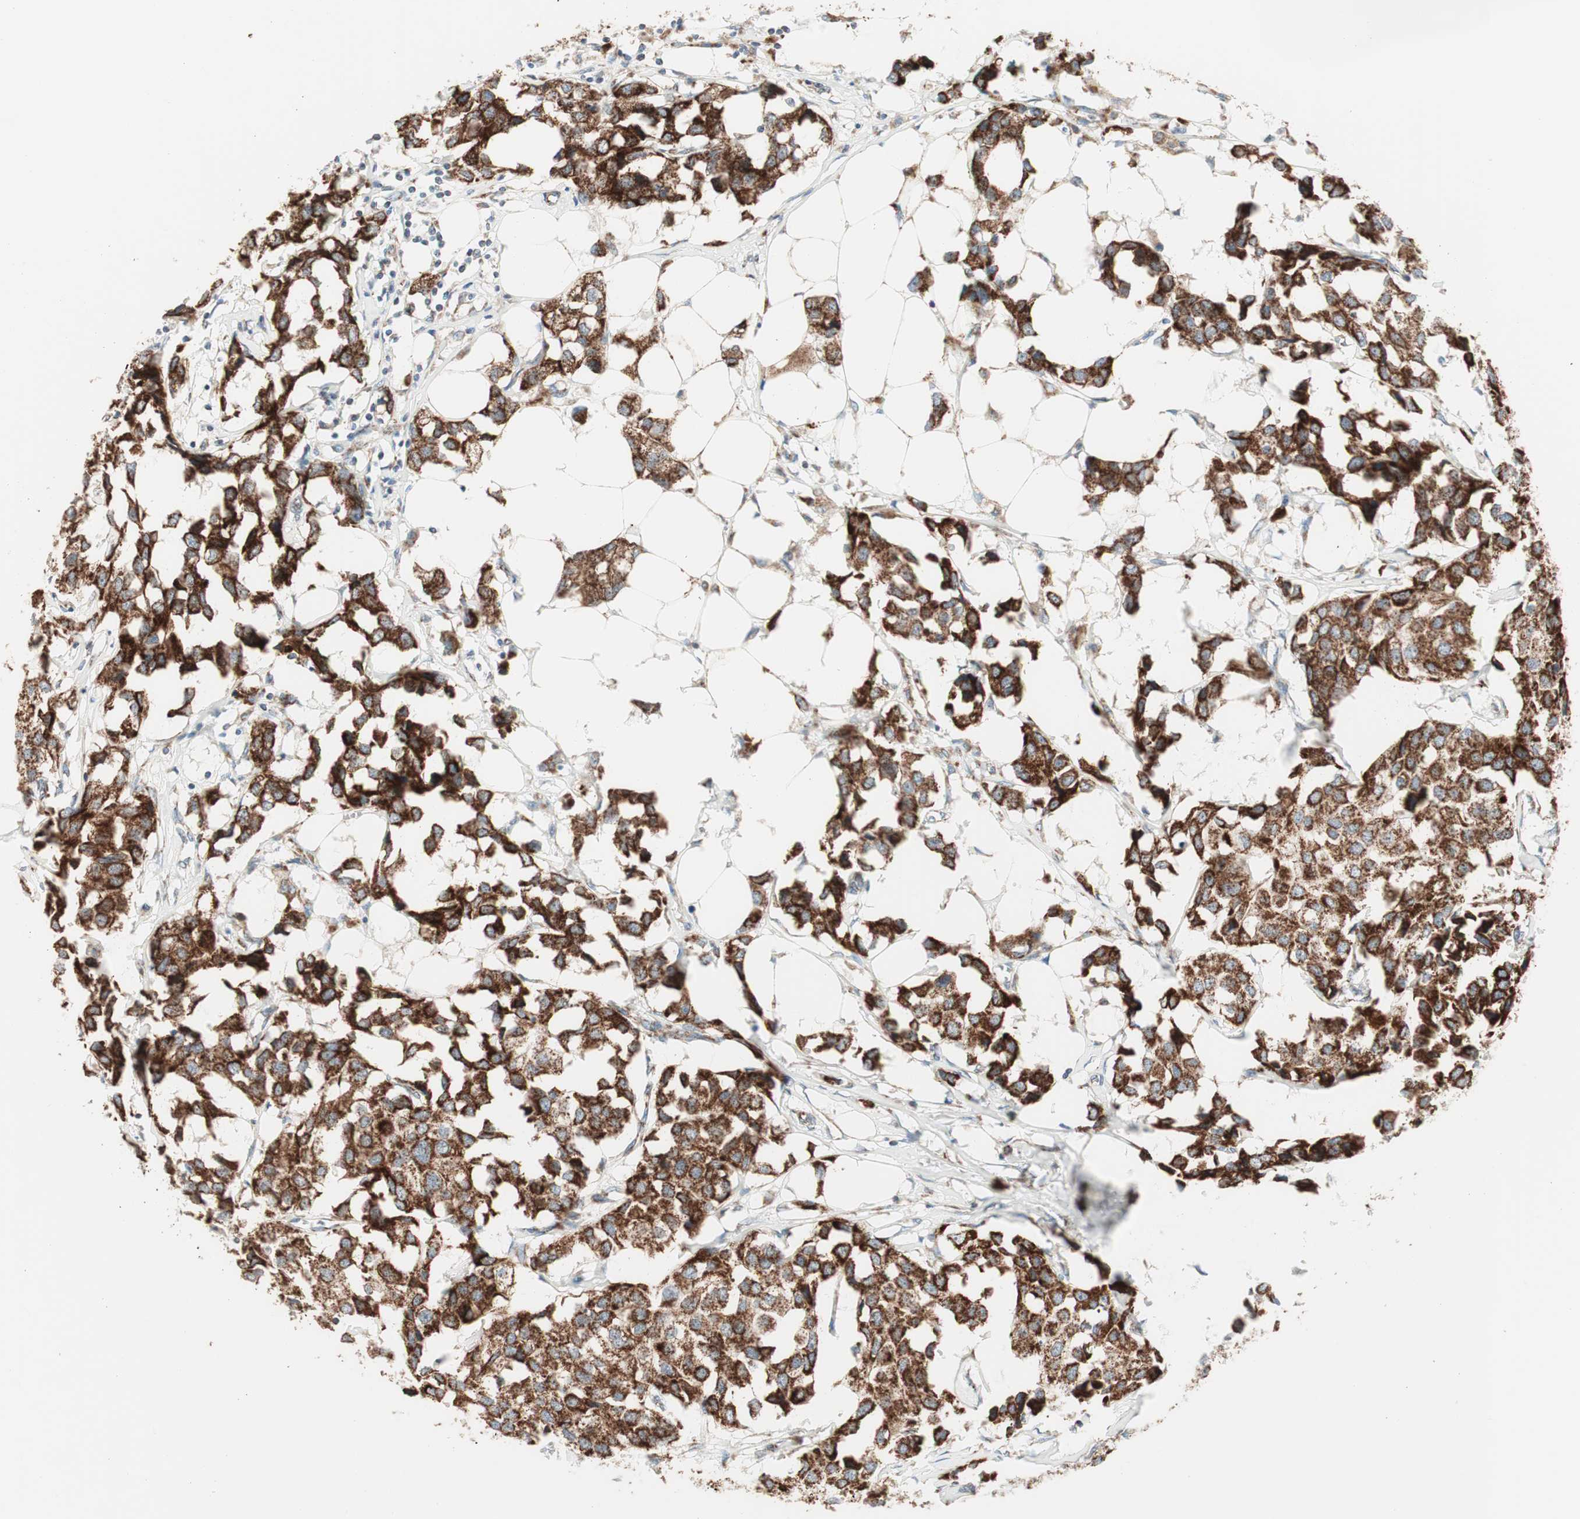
{"staining": {"intensity": "strong", "quantity": ">75%", "location": "cytoplasmic/membranous"}, "tissue": "breast cancer", "cell_type": "Tumor cells", "image_type": "cancer", "snomed": [{"axis": "morphology", "description": "Duct carcinoma"}, {"axis": "topography", "description": "Breast"}], "caption": "DAB (3,3'-diaminobenzidine) immunohistochemical staining of breast cancer exhibits strong cytoplasmic/membranous protein staining in about >75% of tumor cells. (IHC, brightfield microscopy, high magnification).", "gene": "TOMM20", "patient": {"sex": "female", "age": 80}}